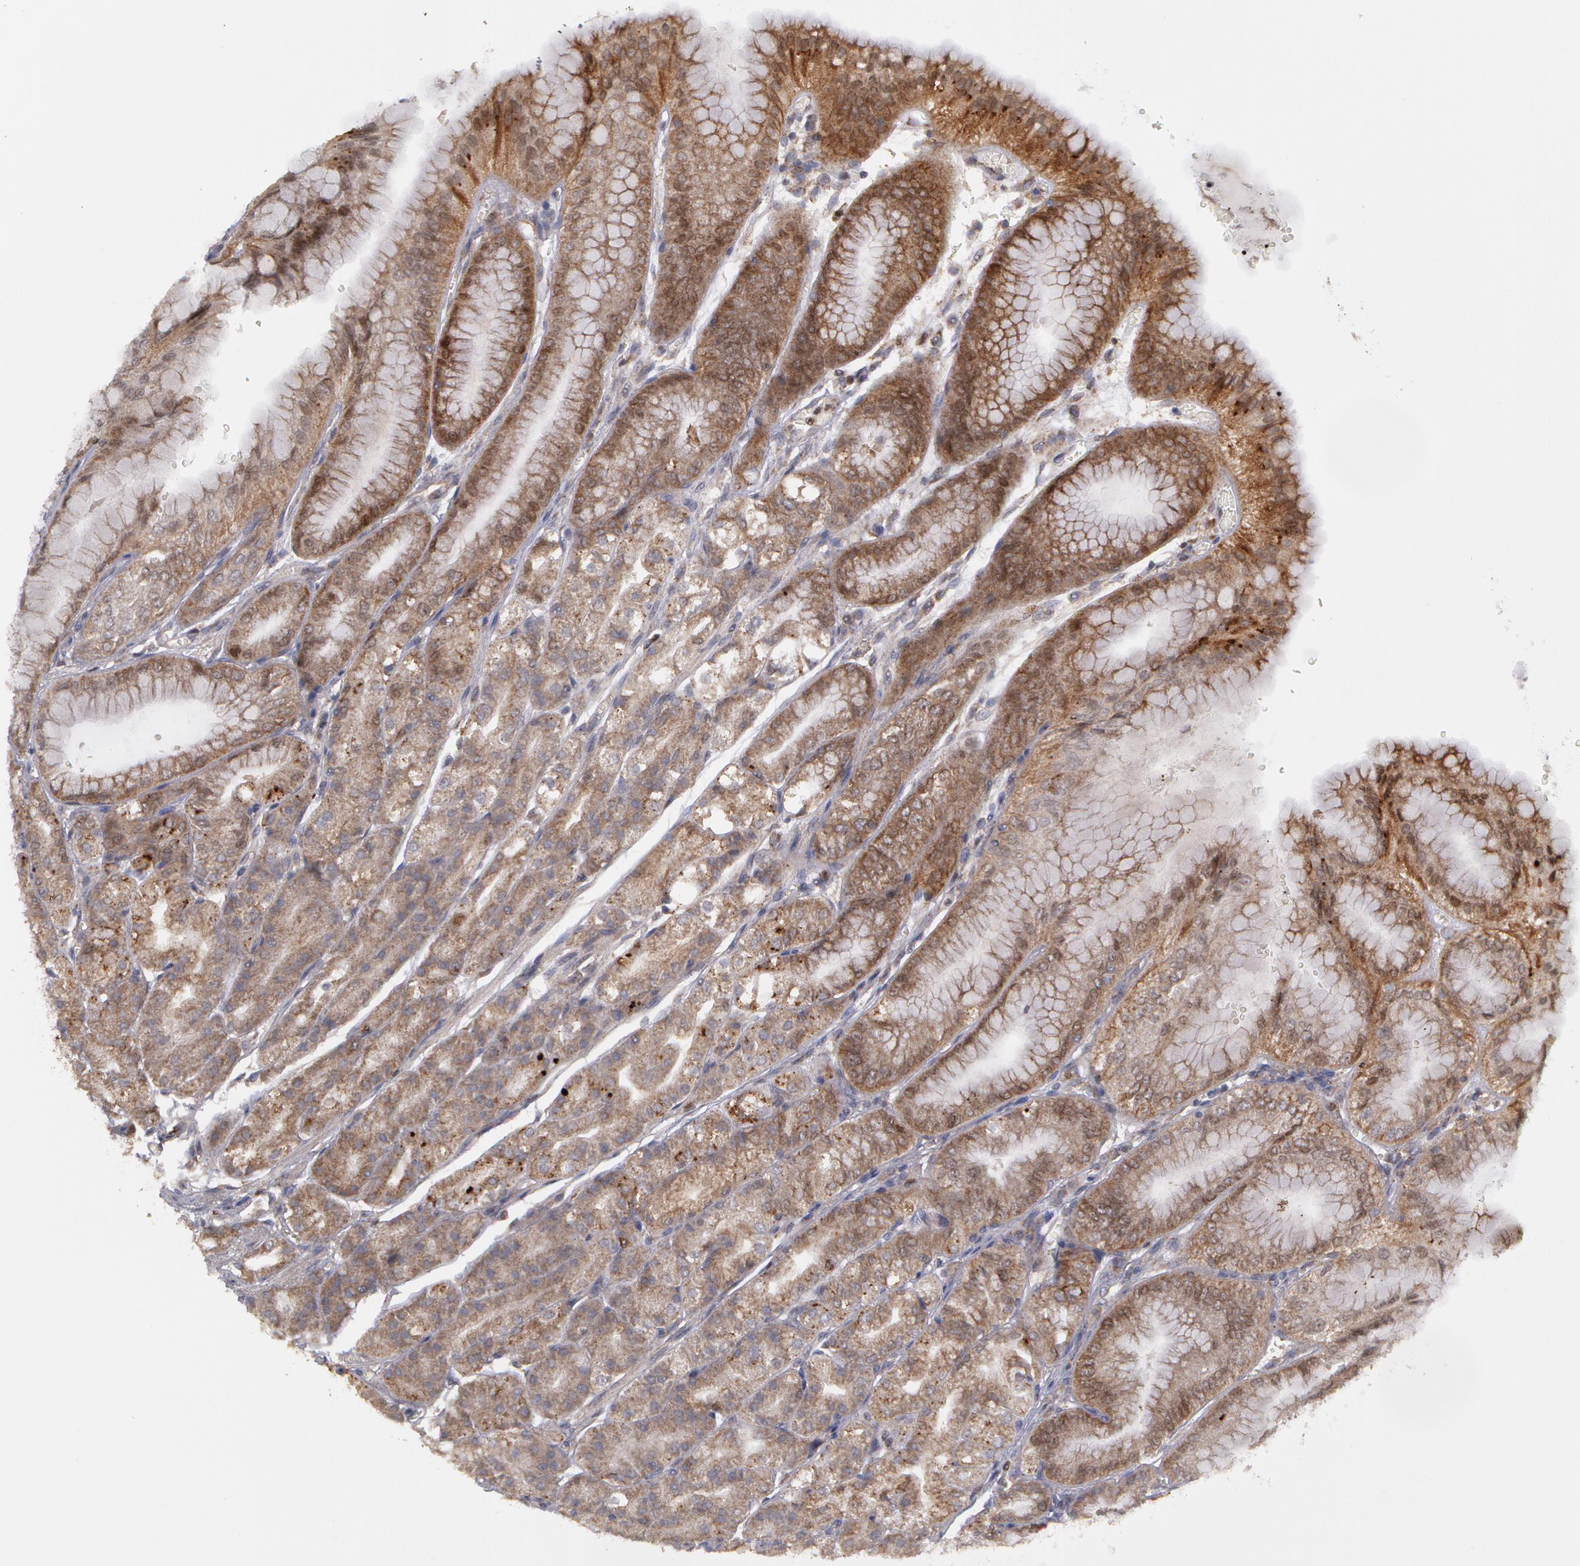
{"staining": {"intensity": "moderate", "quantity": ">75%", "location": "cytoplasmic/membranous"}, "tissue": "stomach", "cell_type": "Glandular cells", "image_type": "normal", "snomed": [{"axis": "morphology", "description": "Normal tissue, NOS"}, {"axis": "topography", "description": "Stomach, lower"}], "caption": "Human stomach stained with a brown dye reveals moderate cytoplasmic/membranous positive expression in about >75% of glandular cells.", "gene": "ERBB2", "patient": {"sex": "male", "age": 71}}